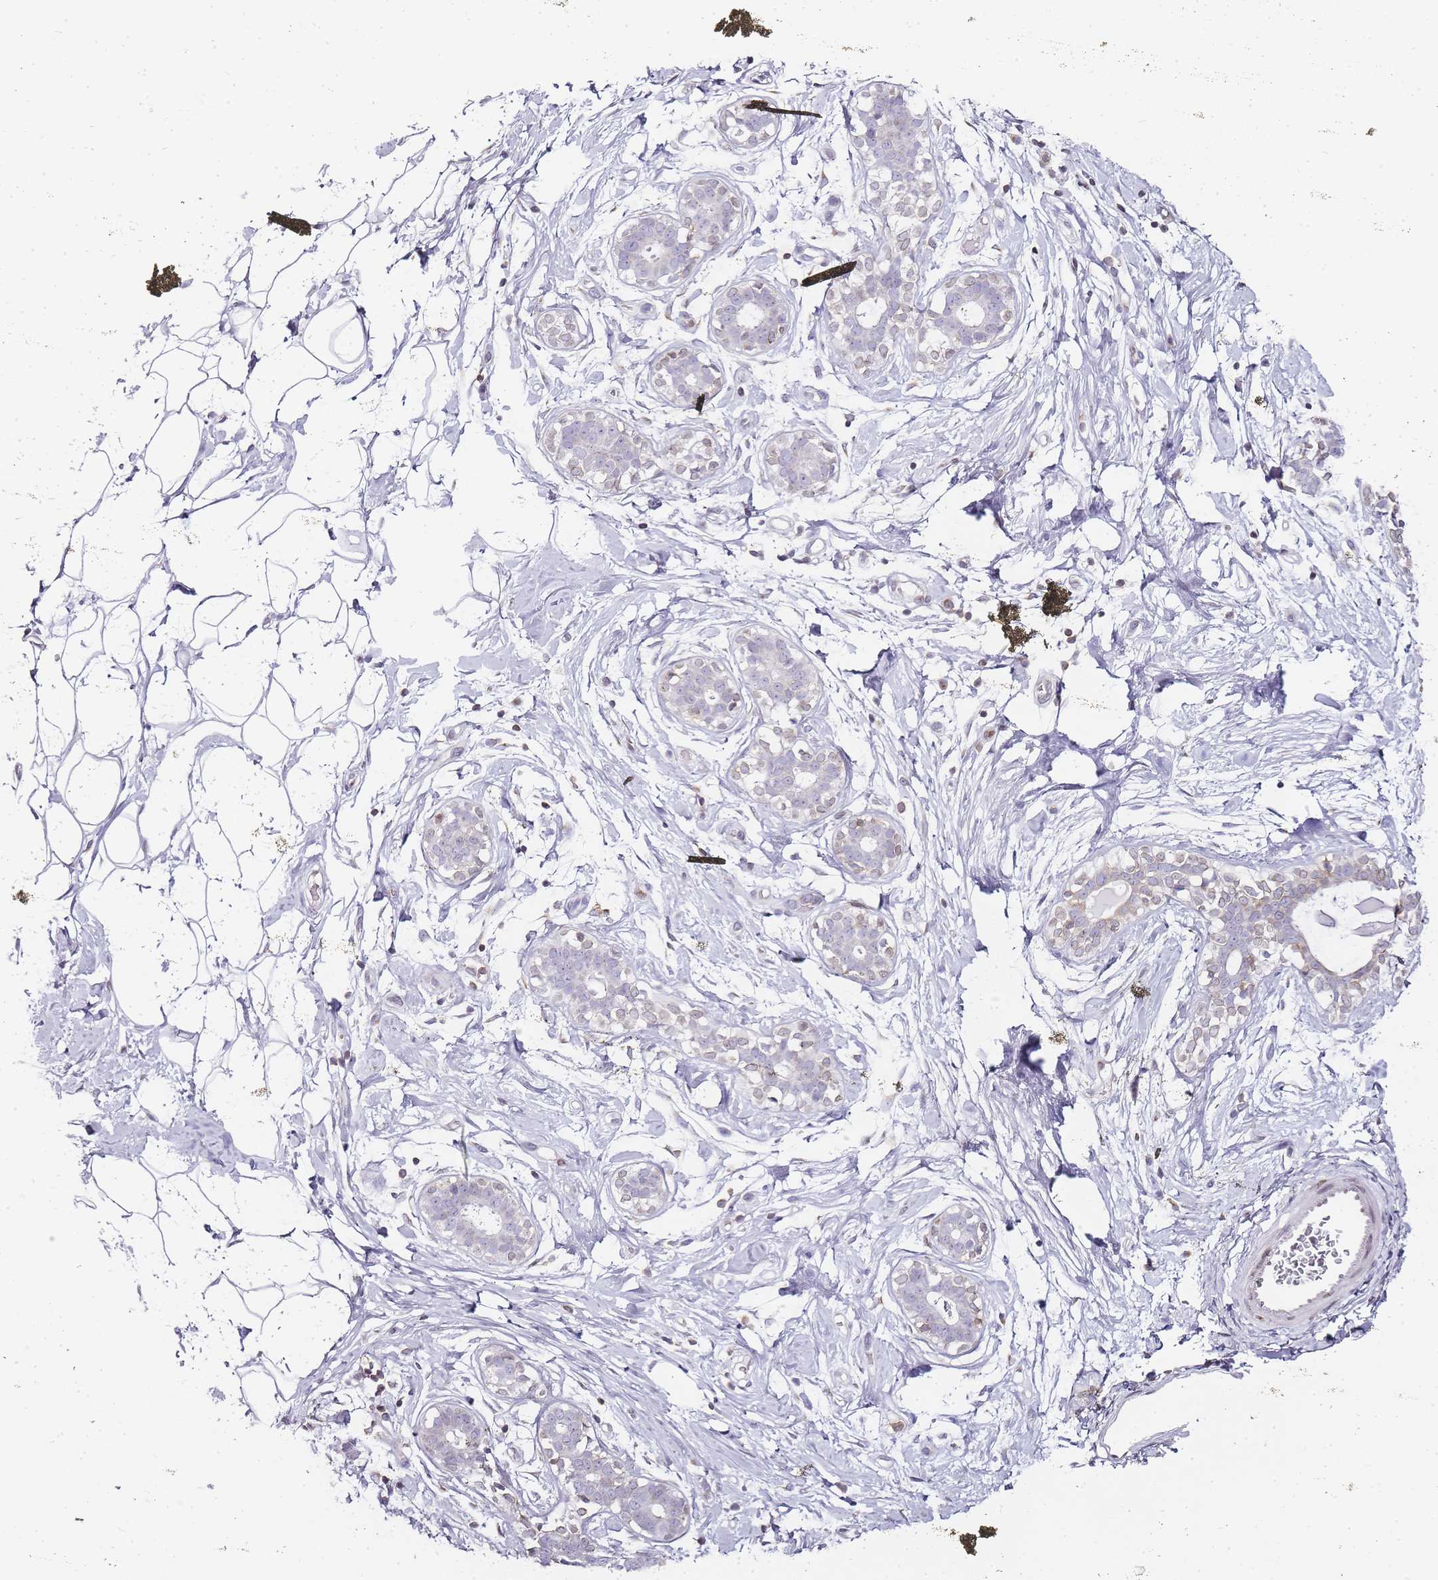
{"staining": {"intensity": "negative", "quantity": "none", "location": "none"}, "tissue": "adipose tissue", "cell_type": "Adipocytes", "image_type": "normal", "snomed": [{"axis": "morphology", "description": "Normal tissue, NOS"}, {"axis": "topography", "description": "Breast"}], "caption": "The micrograph exhibits no staining of adipocytes in benign adipose tissue.", "gene": "JAKMIP1", "patient": {"sex": "female", "age": 26}}